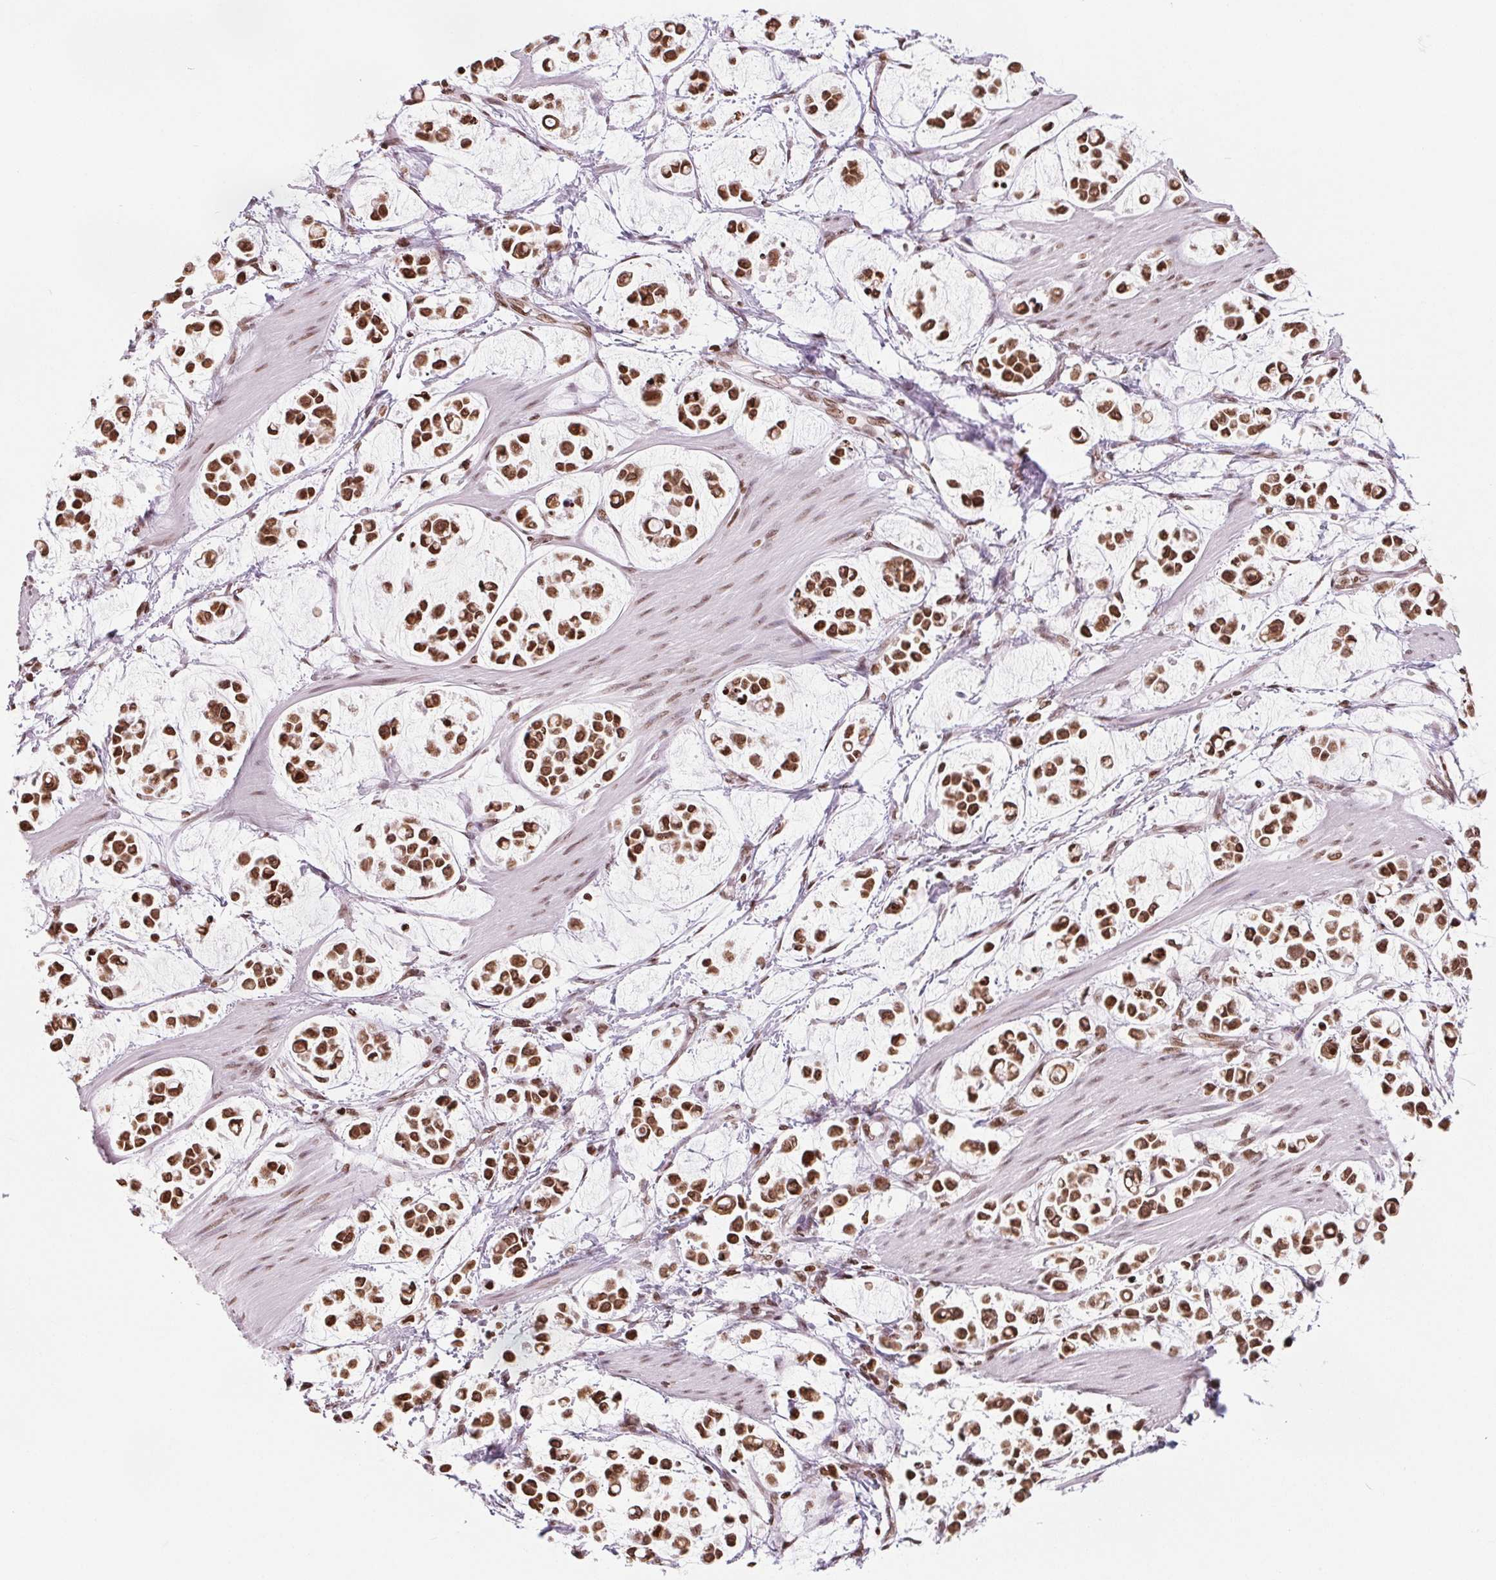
{"staining": {"intensity": "strong", "quantity": ">75%", "location": "nuclear"}, "tissue": "stomach cancer", "cell_type": "Tumor cells", "image_type": "cancer", "snomed": [{"axis": "morphology", "description": "Adenocarcinoma, NOS"}, {"axis": "topography", "description": "Stomach"}], "caption": "Stomach cancer (adenocarcinoma) was stained to show a protein in brown. There is high levels of strong nuclear staining in about >75% of tumor cells.", "gene": "SMIM12", "patient": {"sex": "male", "age": 82}}